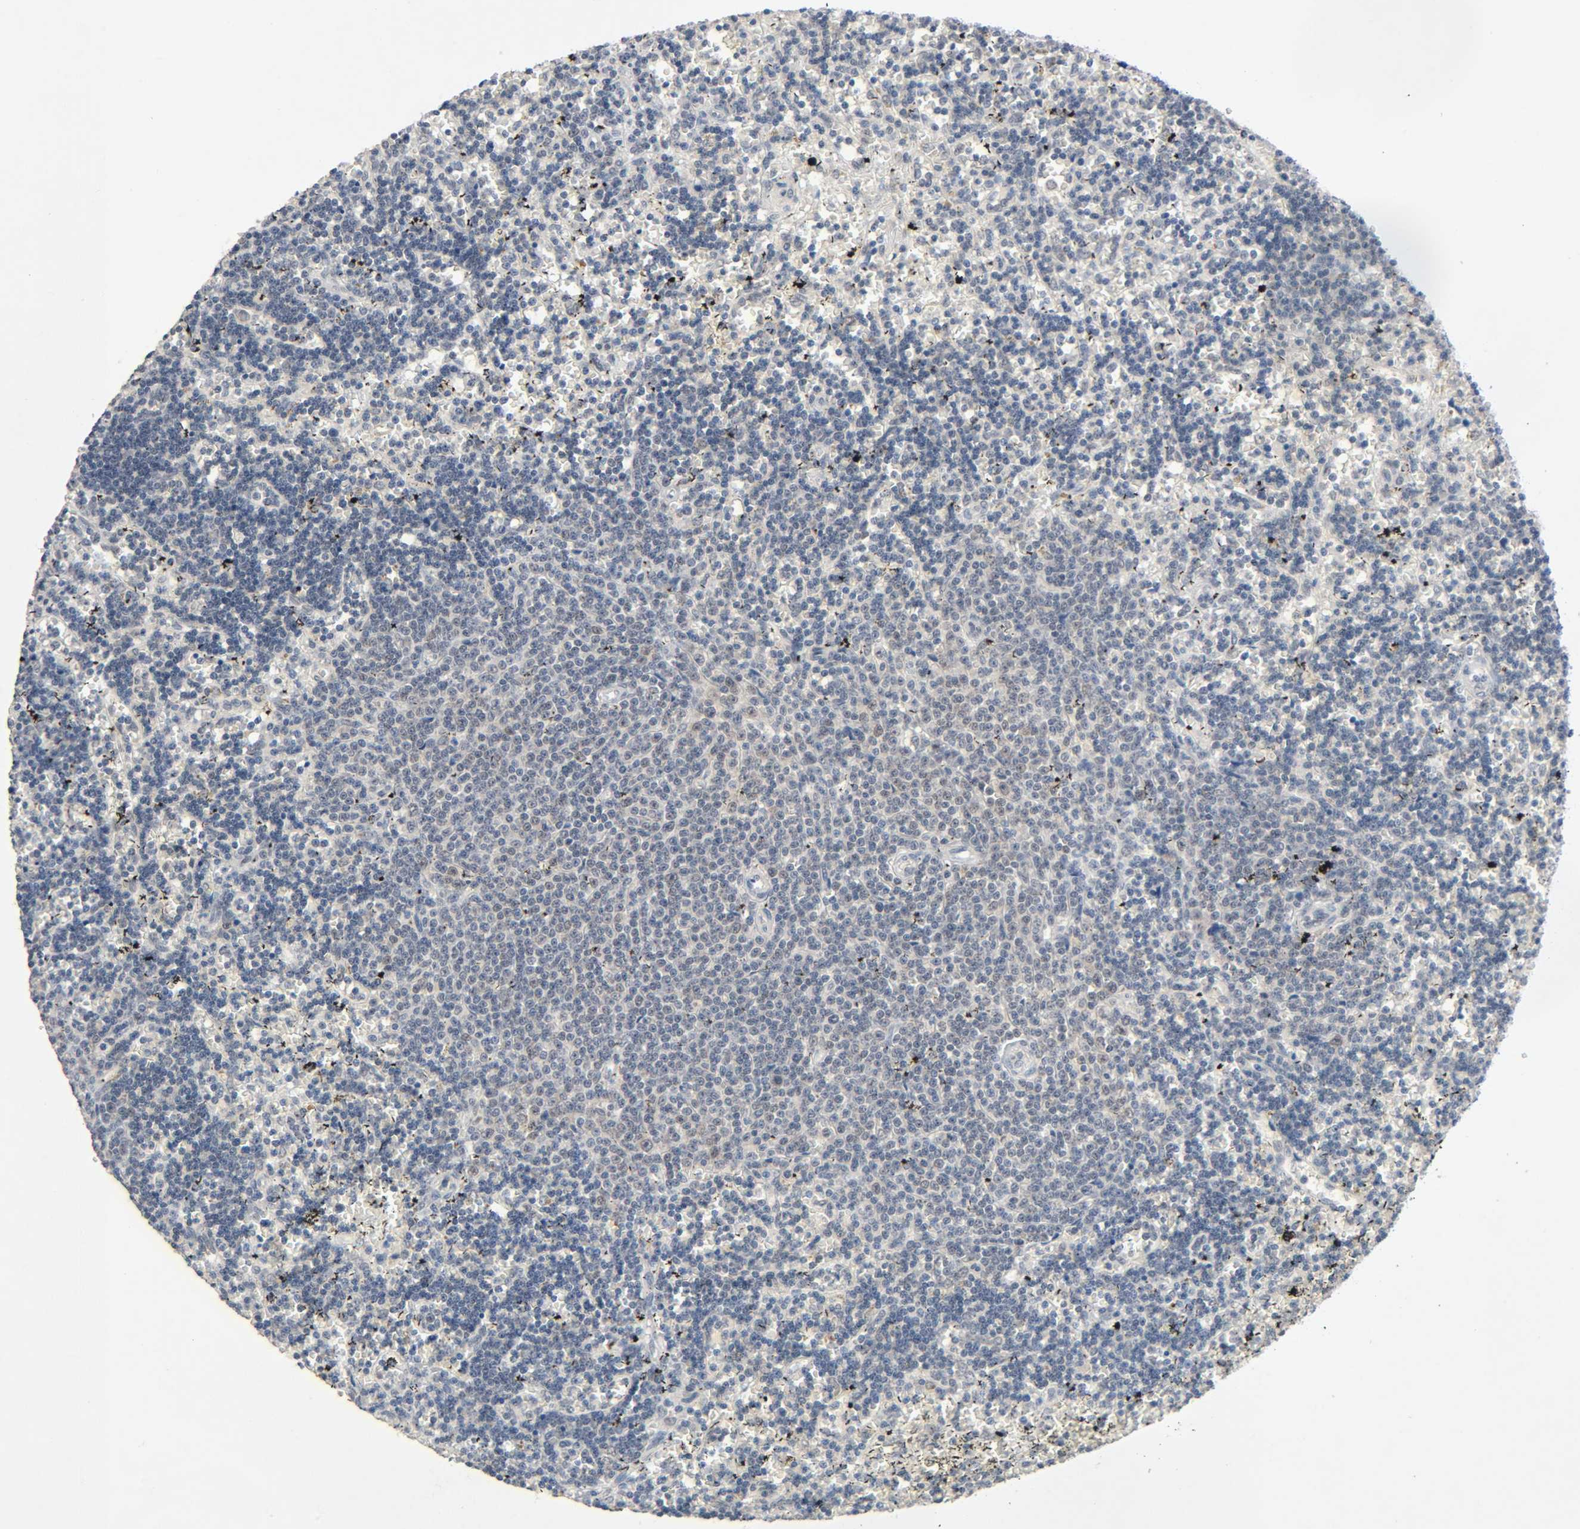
{"staining": {"intensity": "weak", "quantity": "<25%", "location": "nuclear"}, "tissue": "lymphoma", "cell_type": "Tumor cells", "image_type": "cancer", "snomed": [{"axis": "morphology", "description": "Malignant lymphoma, non-Hodgkin's type, Low grade"}, {"axis": "topography", "description": "Spleen"}], "caption": "A high-resolution image shows immunohistochemistry staining of malignant lymphoma, non-Hodgkin's type (low-grade), which shows no significant staining in tumor cells.", "gene": "MAPKAPK5", "patient": {"sex": "male", "age": 60}}